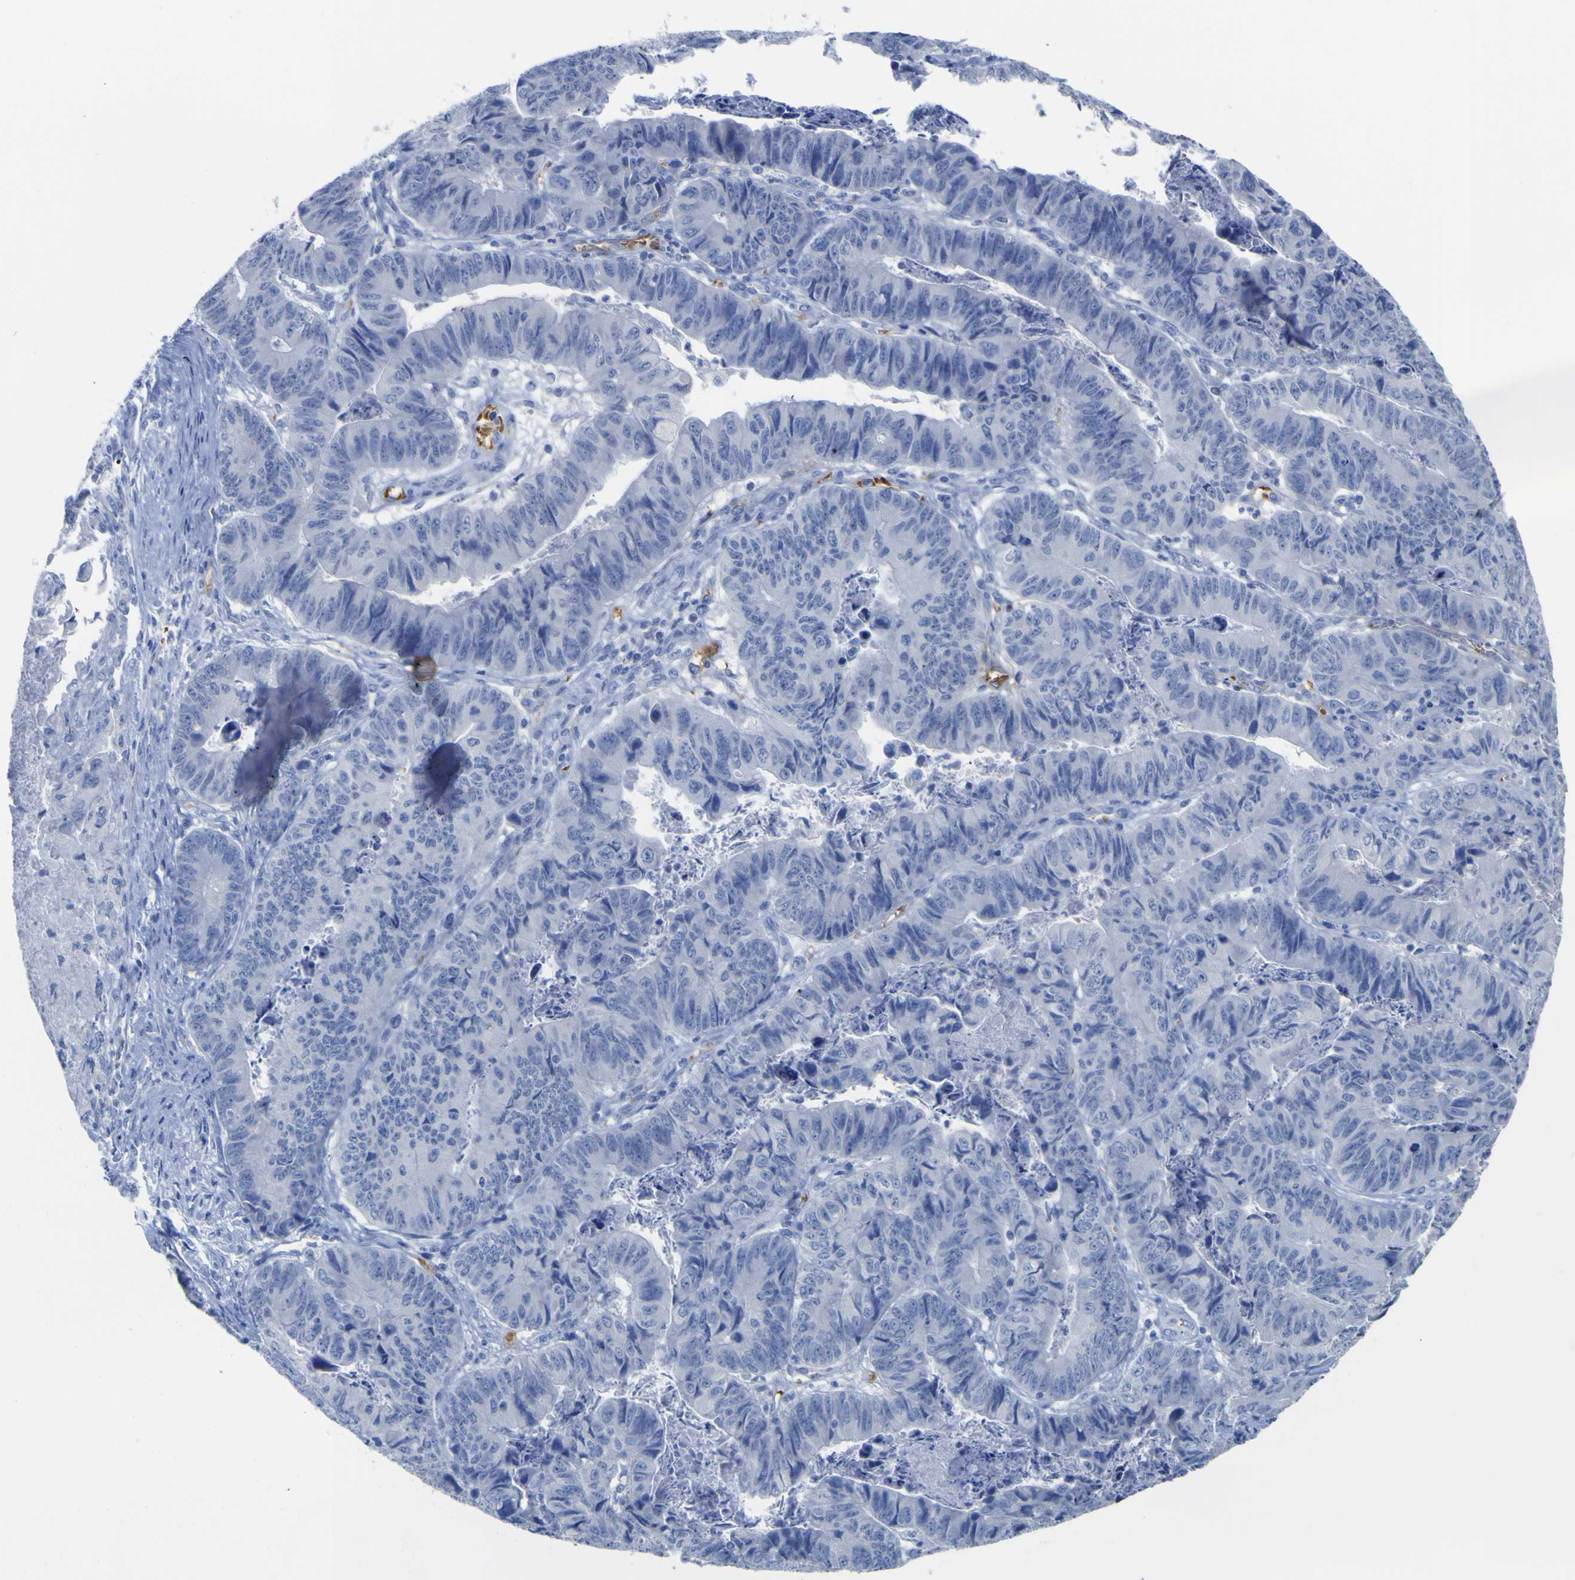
{"staining": {"intensity": "negative", "quantity": "none", "location": "none"}, "tissue": "stomach cancer", "cell_type": "Tumor cells", "image_type": "cancer", "snomed": [{"axis": "morphology", "description": "Adenocarcinoma, NOS"}, {"axis": "topography", "description": "Stomach, lower"}], "caption": "A high-resolution photomicrograph shows IHC staining of stomach adenocarcinoma, which exhibits no significant staining in tumor cells. (IHC, brightfield microscopy, high magnification).", "gene": "GCM1", "patient": {"sex": "male", "age": 77}}